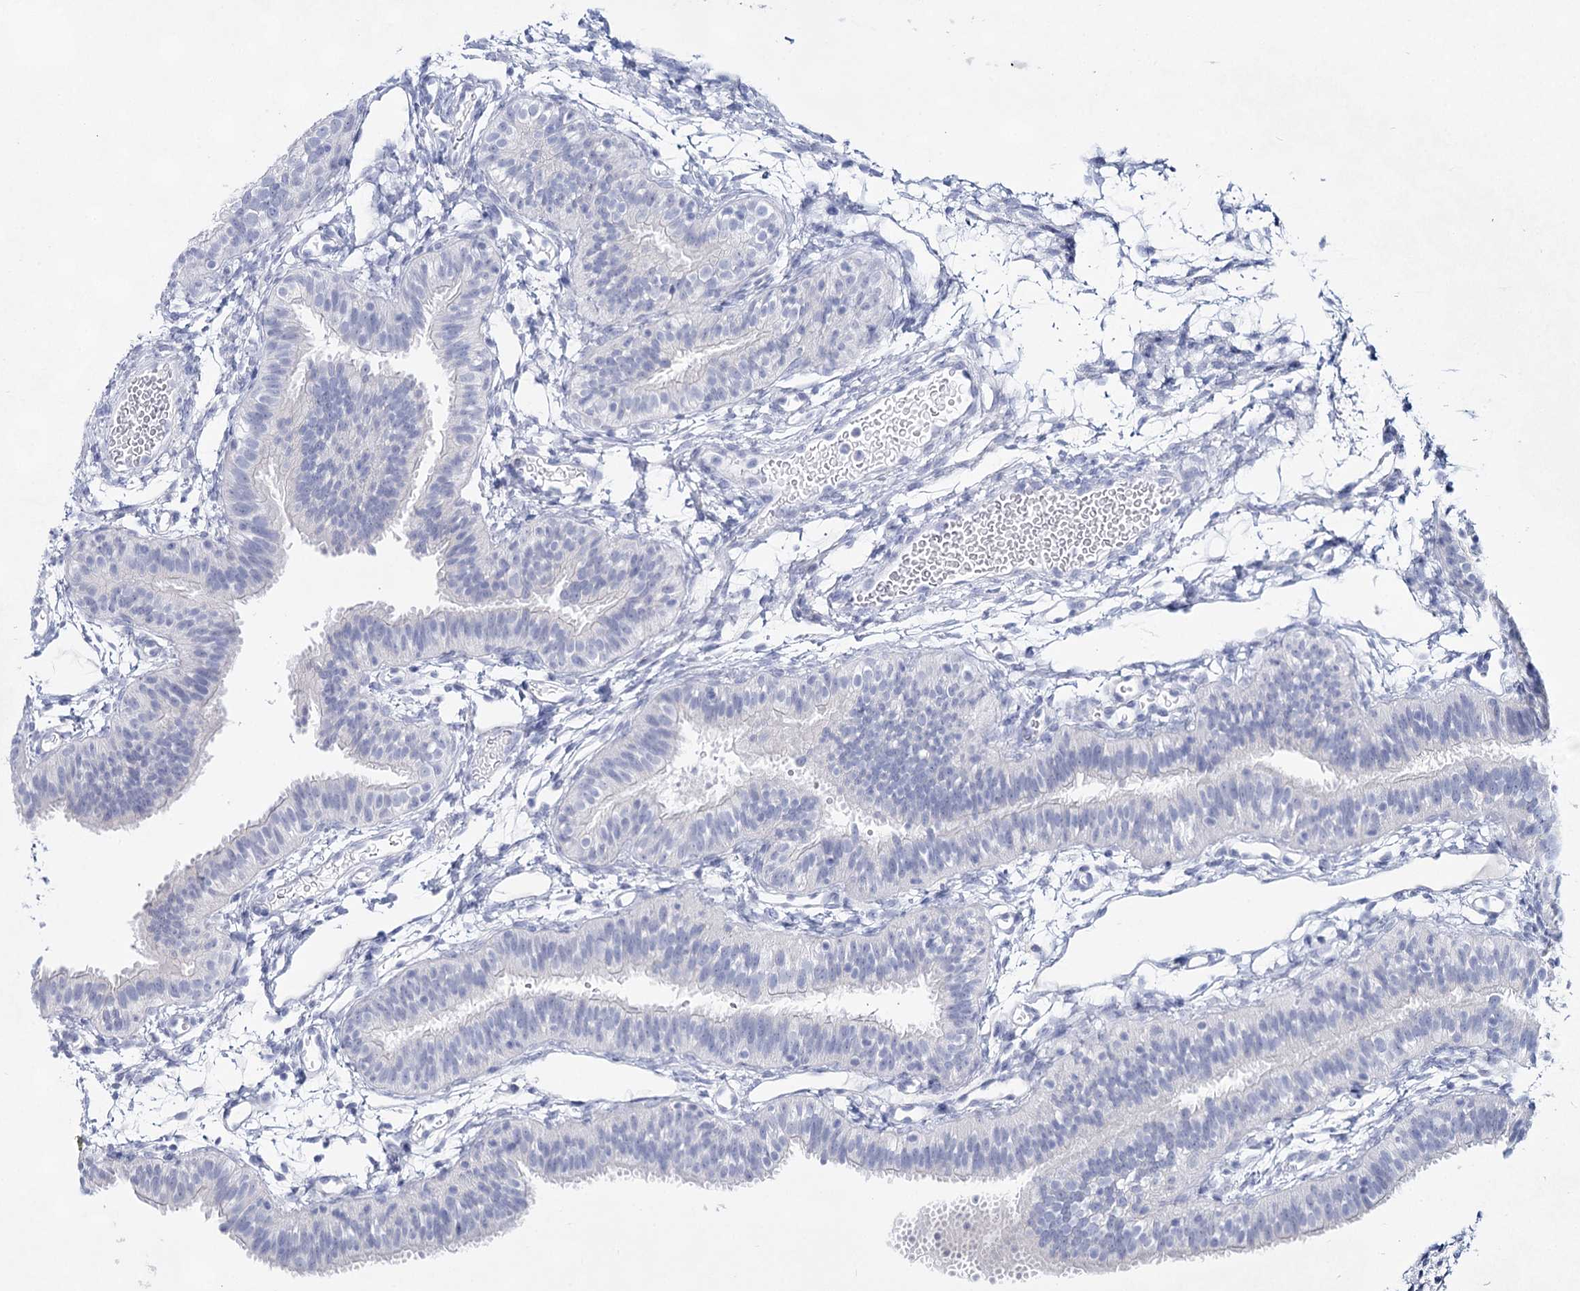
{"staining": {"intensity": "negative", "quantity": "none", "location": "none"}, "tissue": "fallopian tube", "cell_type": "Glandular cells", "image_type": "normal", "snomed": [{"axis": "morphology", "description": "Normal tissue, NOS"}, {"axis": "topography", "description": "Fallopian tube"}], "caption": "This is an immunohistochemistry (IHC) micrograph of benign human fallopian tube. There is no positivity in glandular cells.", "gene": "SLC17A2", "patient": {"sex": "female", "age": 35}}